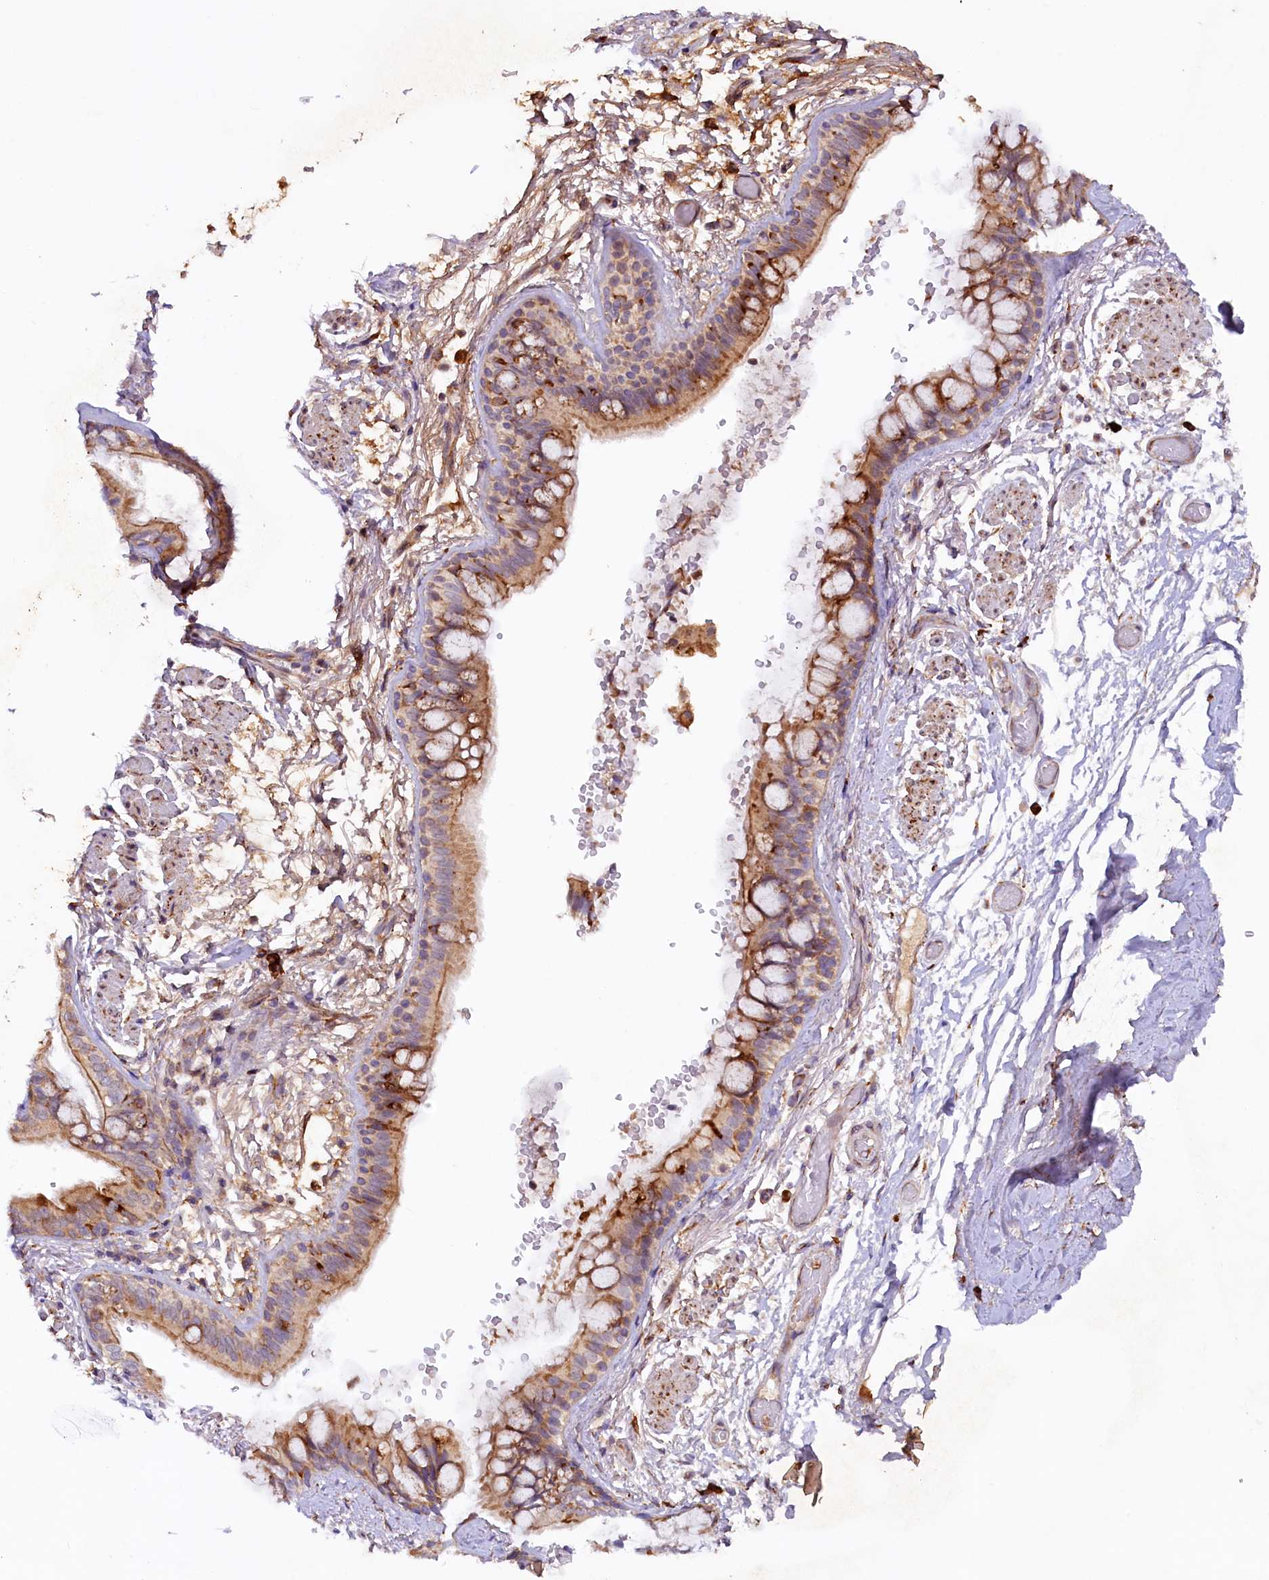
{"staining": {"intensity": "moderate", "quantity": ">75%", "location": "cytoplasmic/membranous"}, "tissue": "bronchus", "cell_type": "Respiratory epithelial cells", "image_type": "normal", "snomed": [{"axis": "morphology", "description": "Normal tissue, NOS"}, {"axis": "topography", "description": "Cartilage tissue"}], "caption": "An immunohistochemistry photomicrograph of normal tissue is shown. Protein staining in brown labels moderate cytoplasmic/membranous positivity in bronchus within respiratory epithelial cells.", "gene": "SSC5D", "patient": {"sex": "male", "age": 63}}